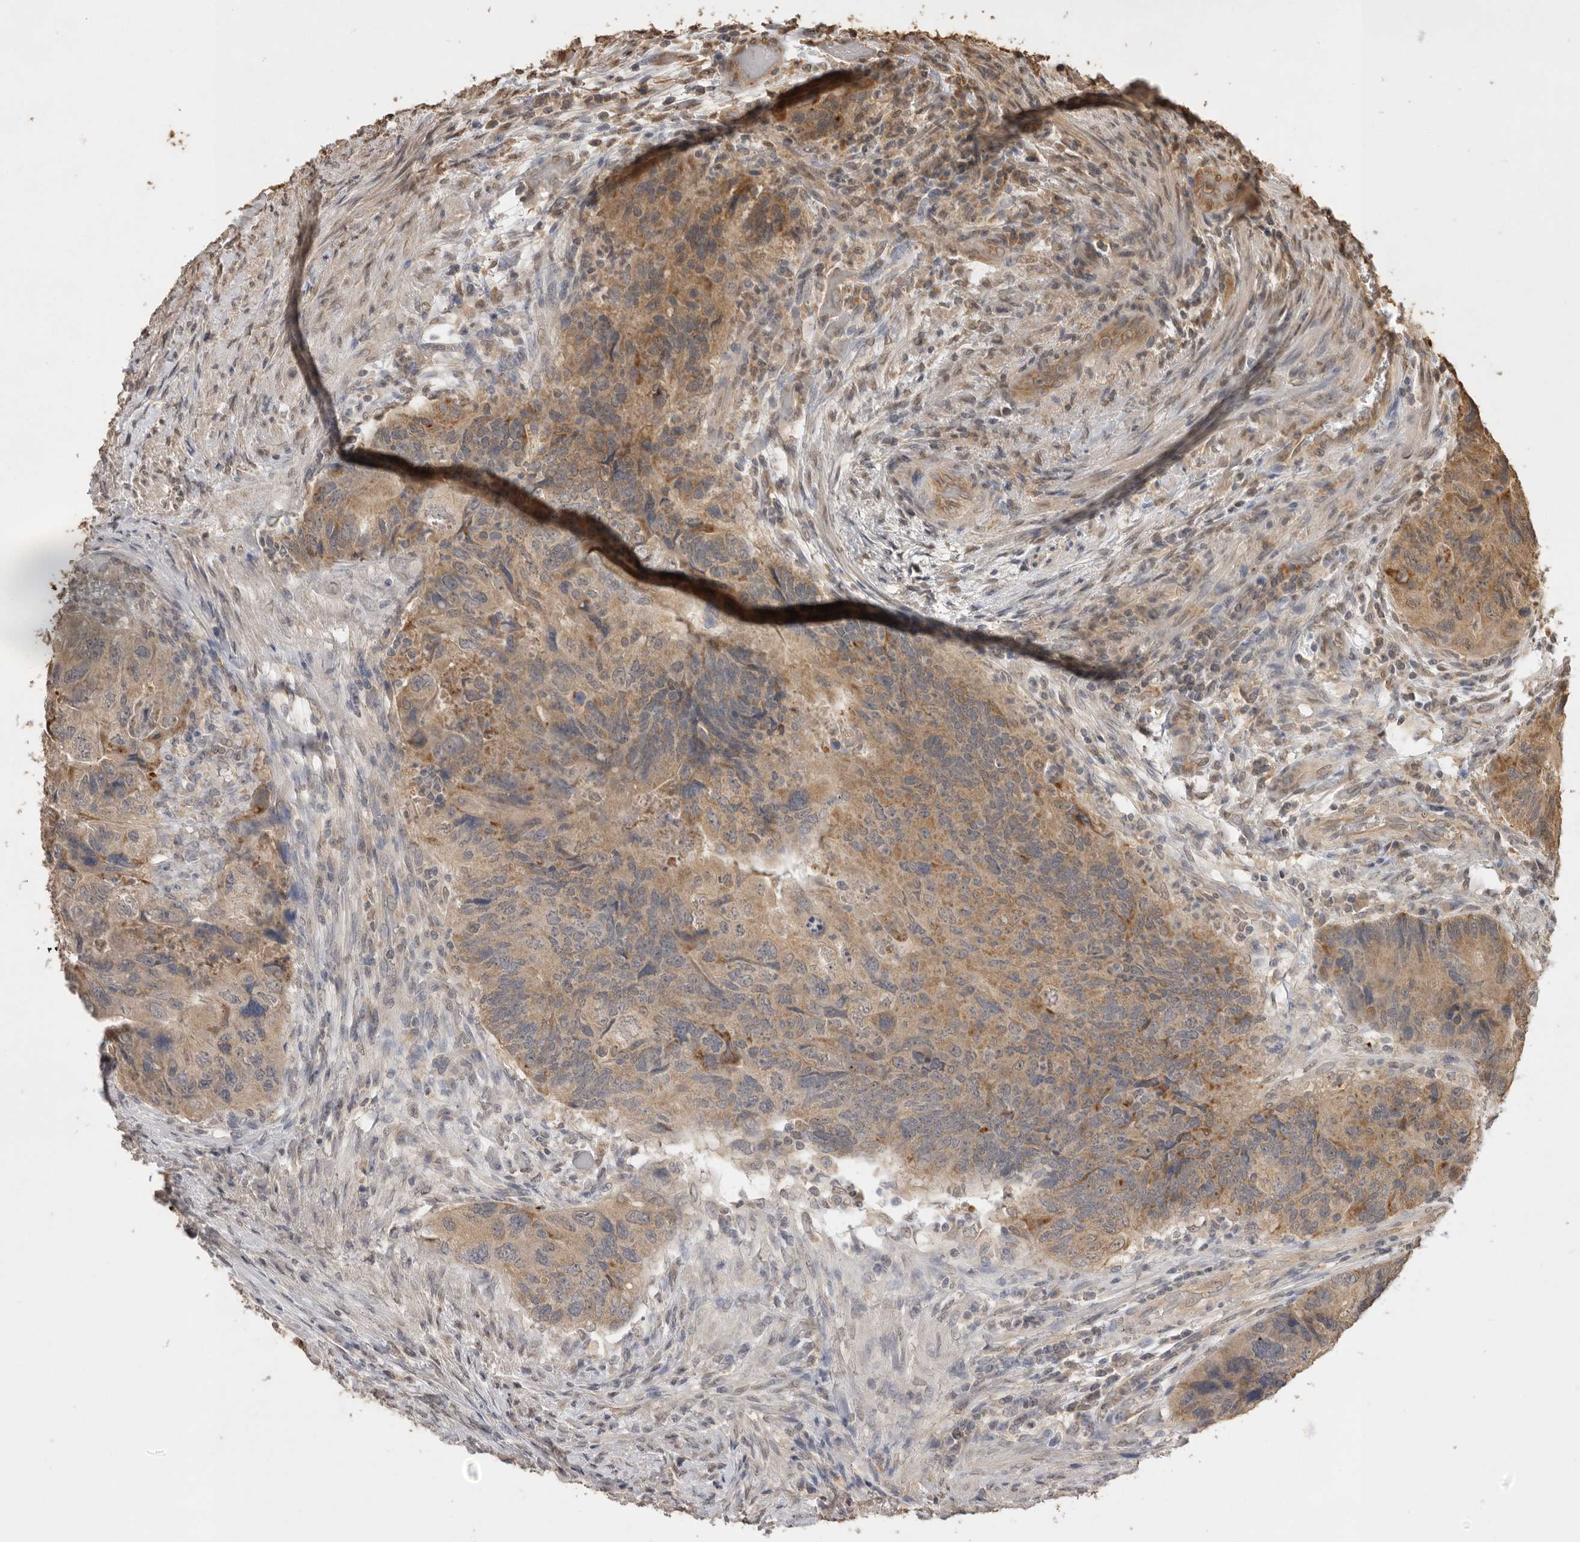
{"staining": {"intensity": "moderate", "quantity": "25%-75%", "location": "cytoplasmic/membranous"}, "tissue": "colorectal cancer", "cell_type": "Tumor cells", "image_type": "cancer", "snomed": [{"axis": "morphology", "description": "Adenocarcinoma, NOS"}, {"axis": "topography", "description": "Rectum"}], "caption": "Immunohistochemical staining of colorectal cancer demonstrates medium levels of moderate cytoplasmic/membranous protein positivity in about 25%-75% of tumor cells. (IHC, brightfield microscopy, high magnification).", "gene": "JAG2", "patient": {"sex": "male", "age": 63}}